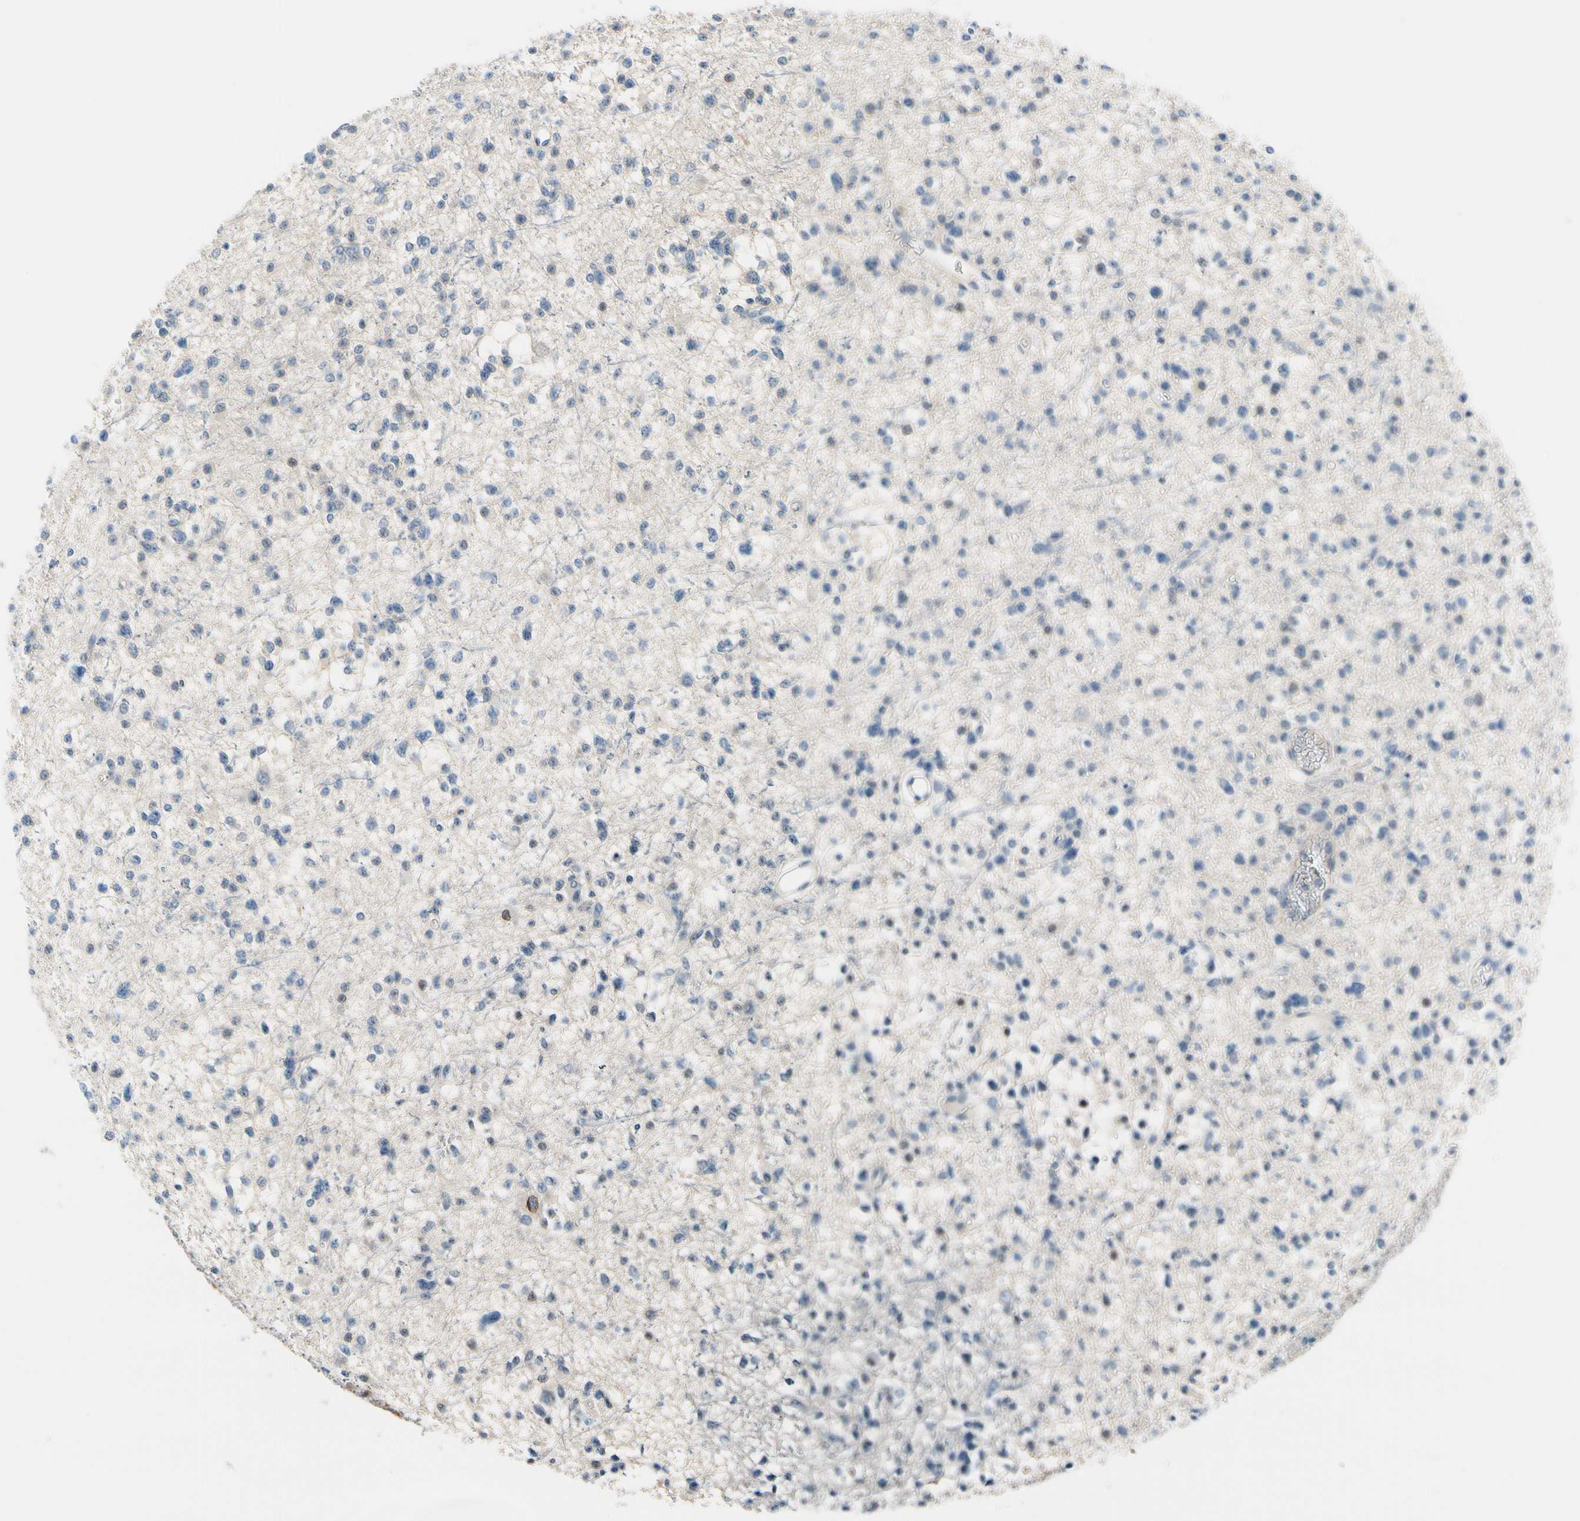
{"staining": {"intensity": "negative", "quantity": "none", "location": "none"}, "tissue": "glioma", "cell_type": "Tumor cells", "image_type": "cancer", "snomed": [{"axis": "morphology", "description": "Glioma, malignant, Low grade"}, {"axis": "topography", "description": "Brain"}], "caption": "The immunohistochemistry (IHC) image has no significant expression in tumor cells of low-grade glioma (malignant) tissue.", "gene": "FCER2", "patient": {"sex": "female", "age": 22}}